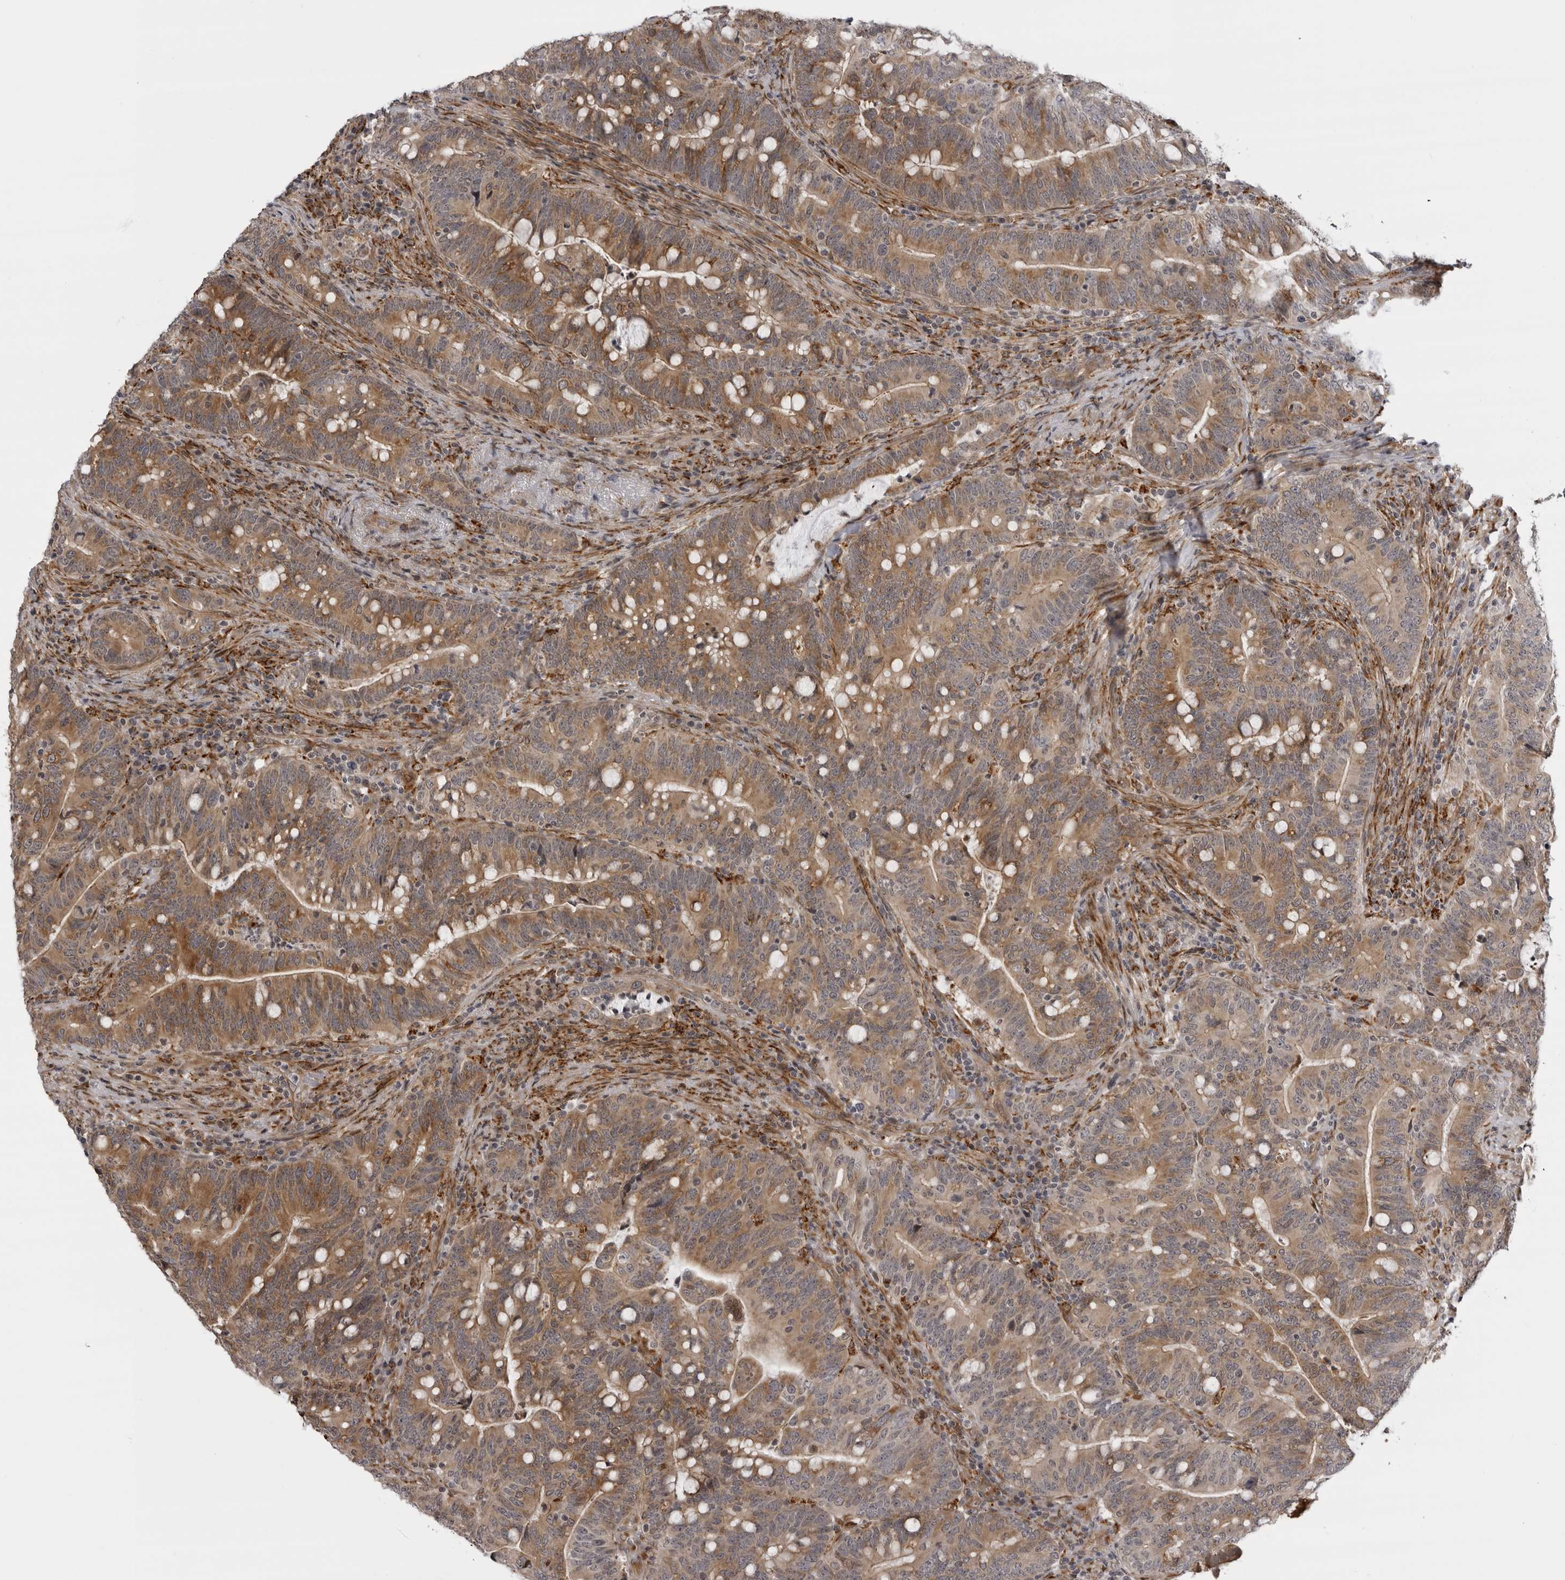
{"staining": {"intensity": "moderate", "quantity": ">75%", "location": "cytoplasmic/membranous"}, "tissue": "colorectal cancer", "cell_type": "Tumor cells", "image_type": "cancer", "snomed": [{"axis": "morphology", "description": "Adenocarcinoma, NOS"}, {"axis": "topography", "description": "Colon"}], "caption": "Colorectal adenocarcinoma stained for a protein reveals moderate cytoplasmic/membranous positivity in tumor cells.", "gene": "DNAH14", "patient": {"sex": "female", "age": 66}}